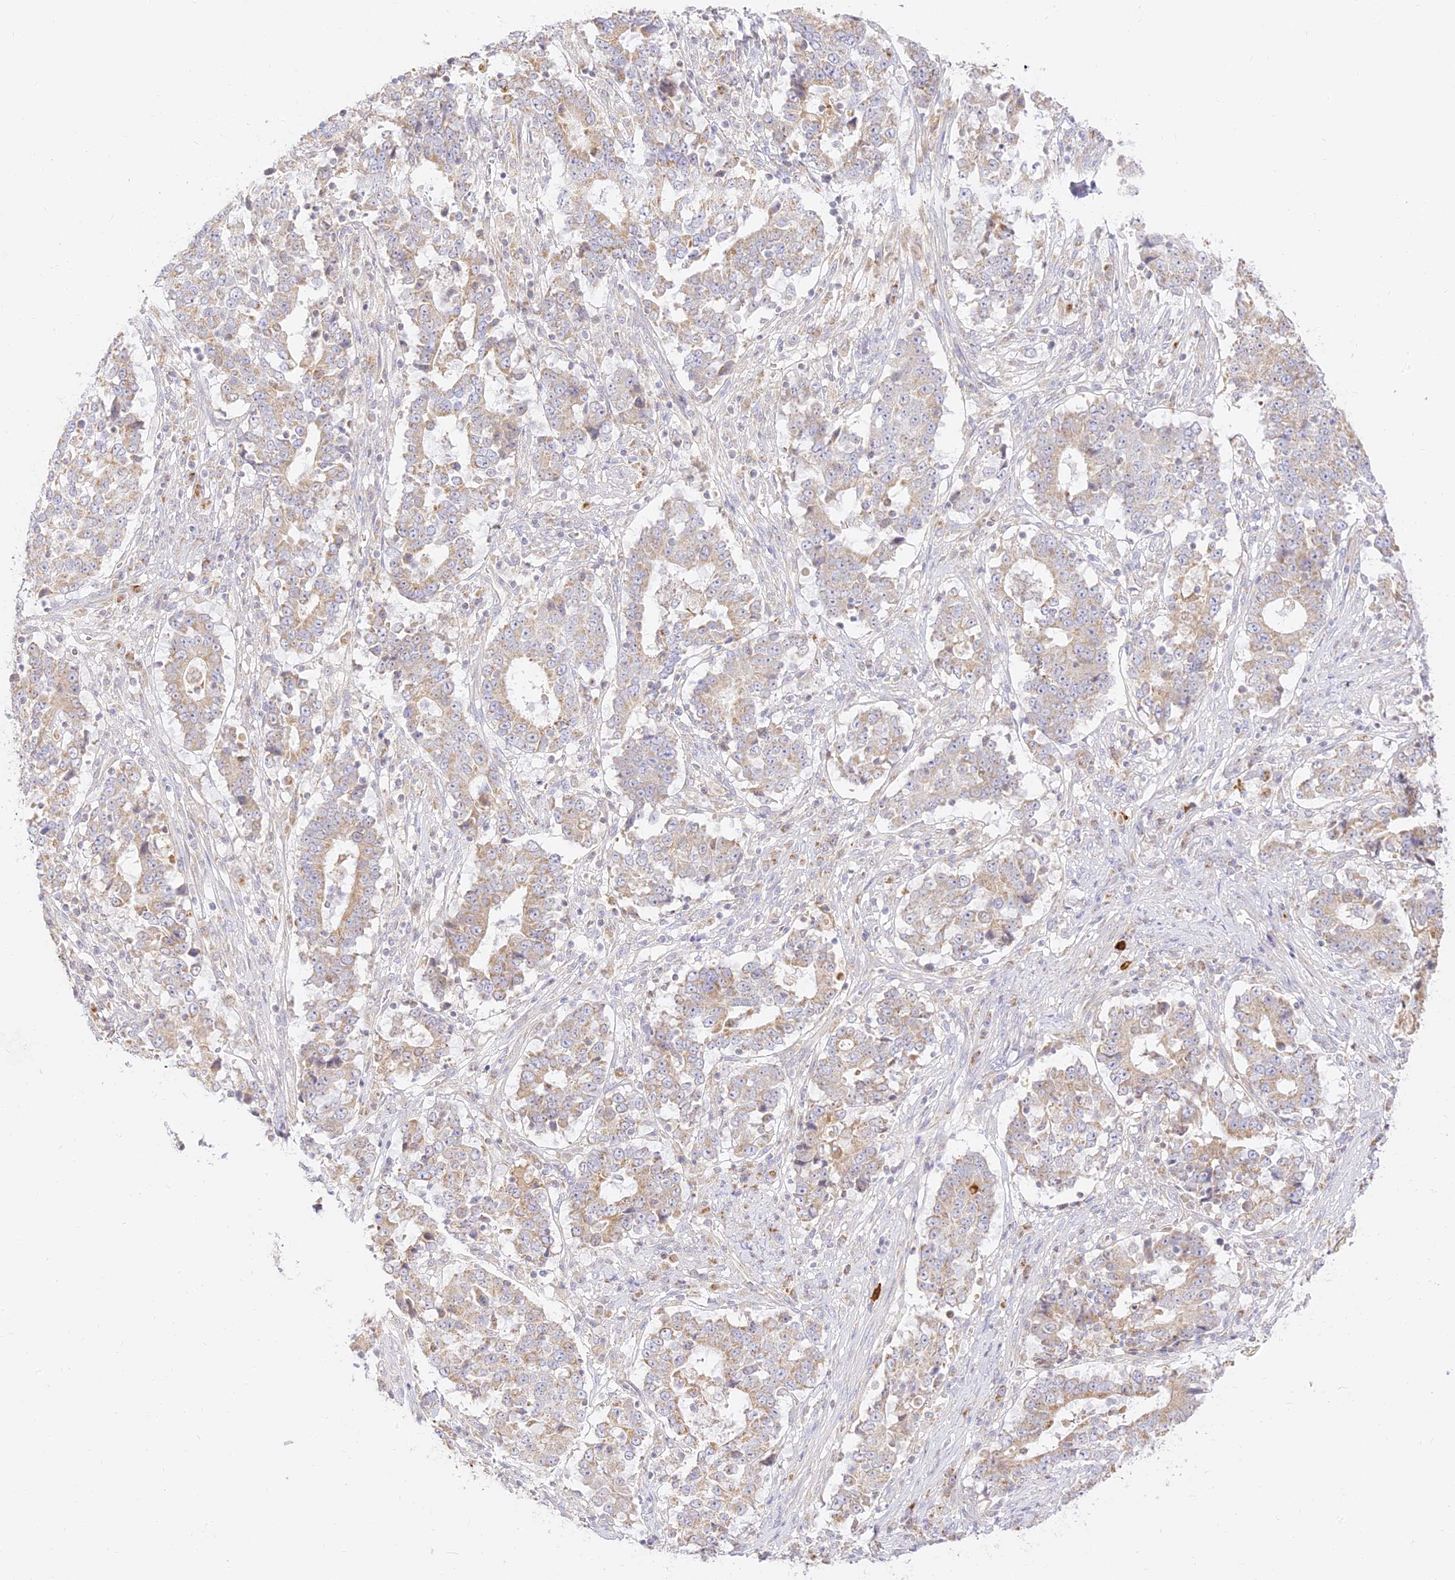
{"staining": {"intensity": "weak", "quantity": ">75%", "location": "cytoplasmic/membranous"}, "tissue": "stomach cancer", "cell_type": "Tumor cells", "image_type": "cancer", "snomed": [{"axis": "morphology", "description": "Adenocarcinoma, NOS"}, {"axis": "topography", "description": "Stomach"}], "caption": "The immunohistochemical stain highlights weak cytoplasmic/membranous positivity in tumor cells of stomach adenocarcinoma tissue.", "gene": "LRRC15", "patient": {"sex": "male", "age": 59}}